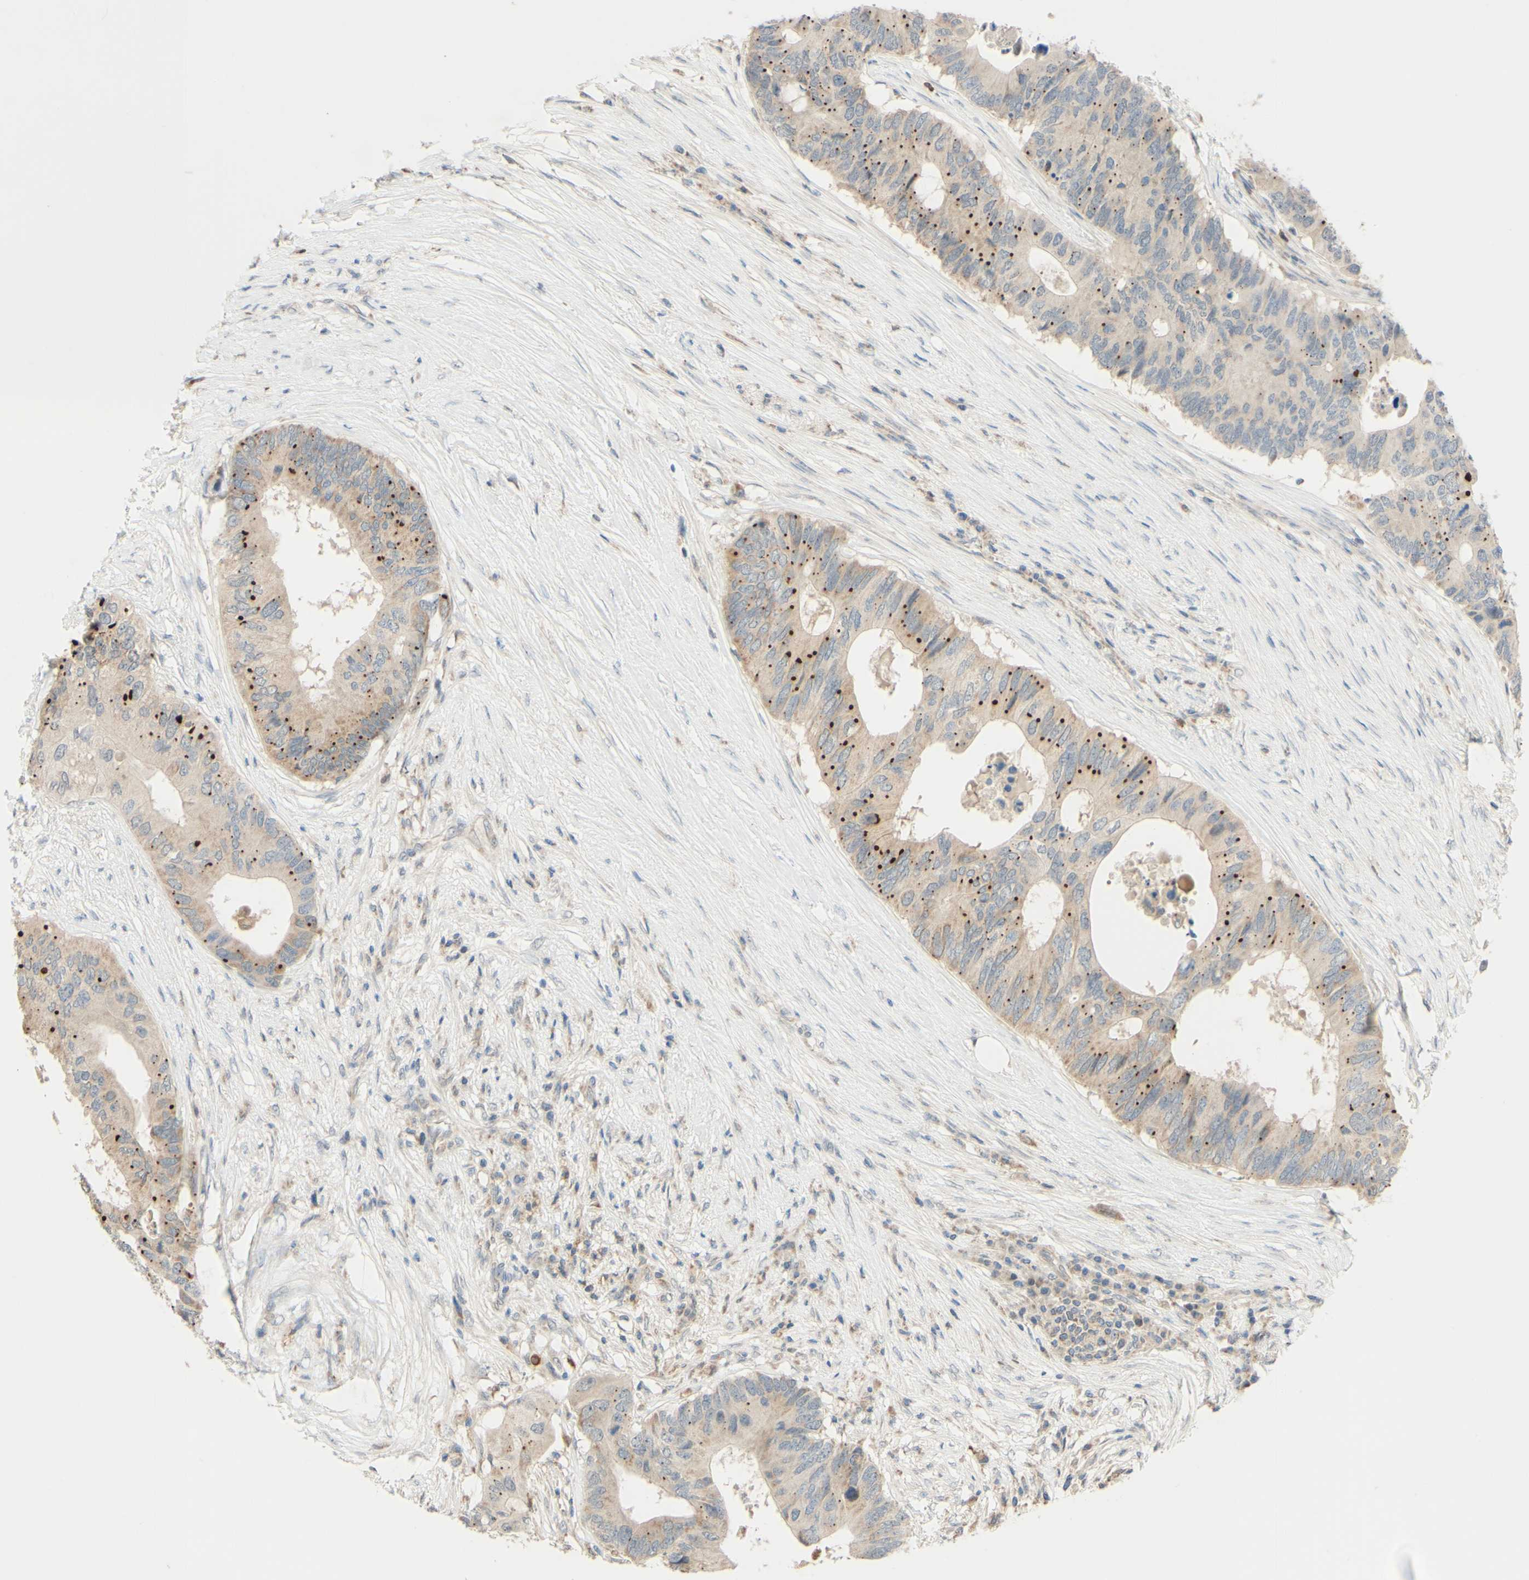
{"staining": {"intensity": "weak", "quantity": ">75%", "location": "cytoplasmic/membranous"}, "tissue": "colorectal cancer", "cell_type": "Tumor cells", "image_type": "cancer", "snomed": [{"axis": "morphology", "description": "Adenocarcinoma, NOS"}, {"axis": "topography", "description": "Colon"}], "caption": "A high-resolution histopathology image shows IHC staining of colorectal cancer (adenocarcinoma), which exhibits weak cytoplasmic/membranous expression in approximately >75% of tumor cells. The staining was performed using DAB to visualize the protein expression in brown, while the nuclei were stained in blue with hematoxylin (Magnification: 20x).", "gene": "GATA1", "patient": {"sex": "male", "age": 71}}